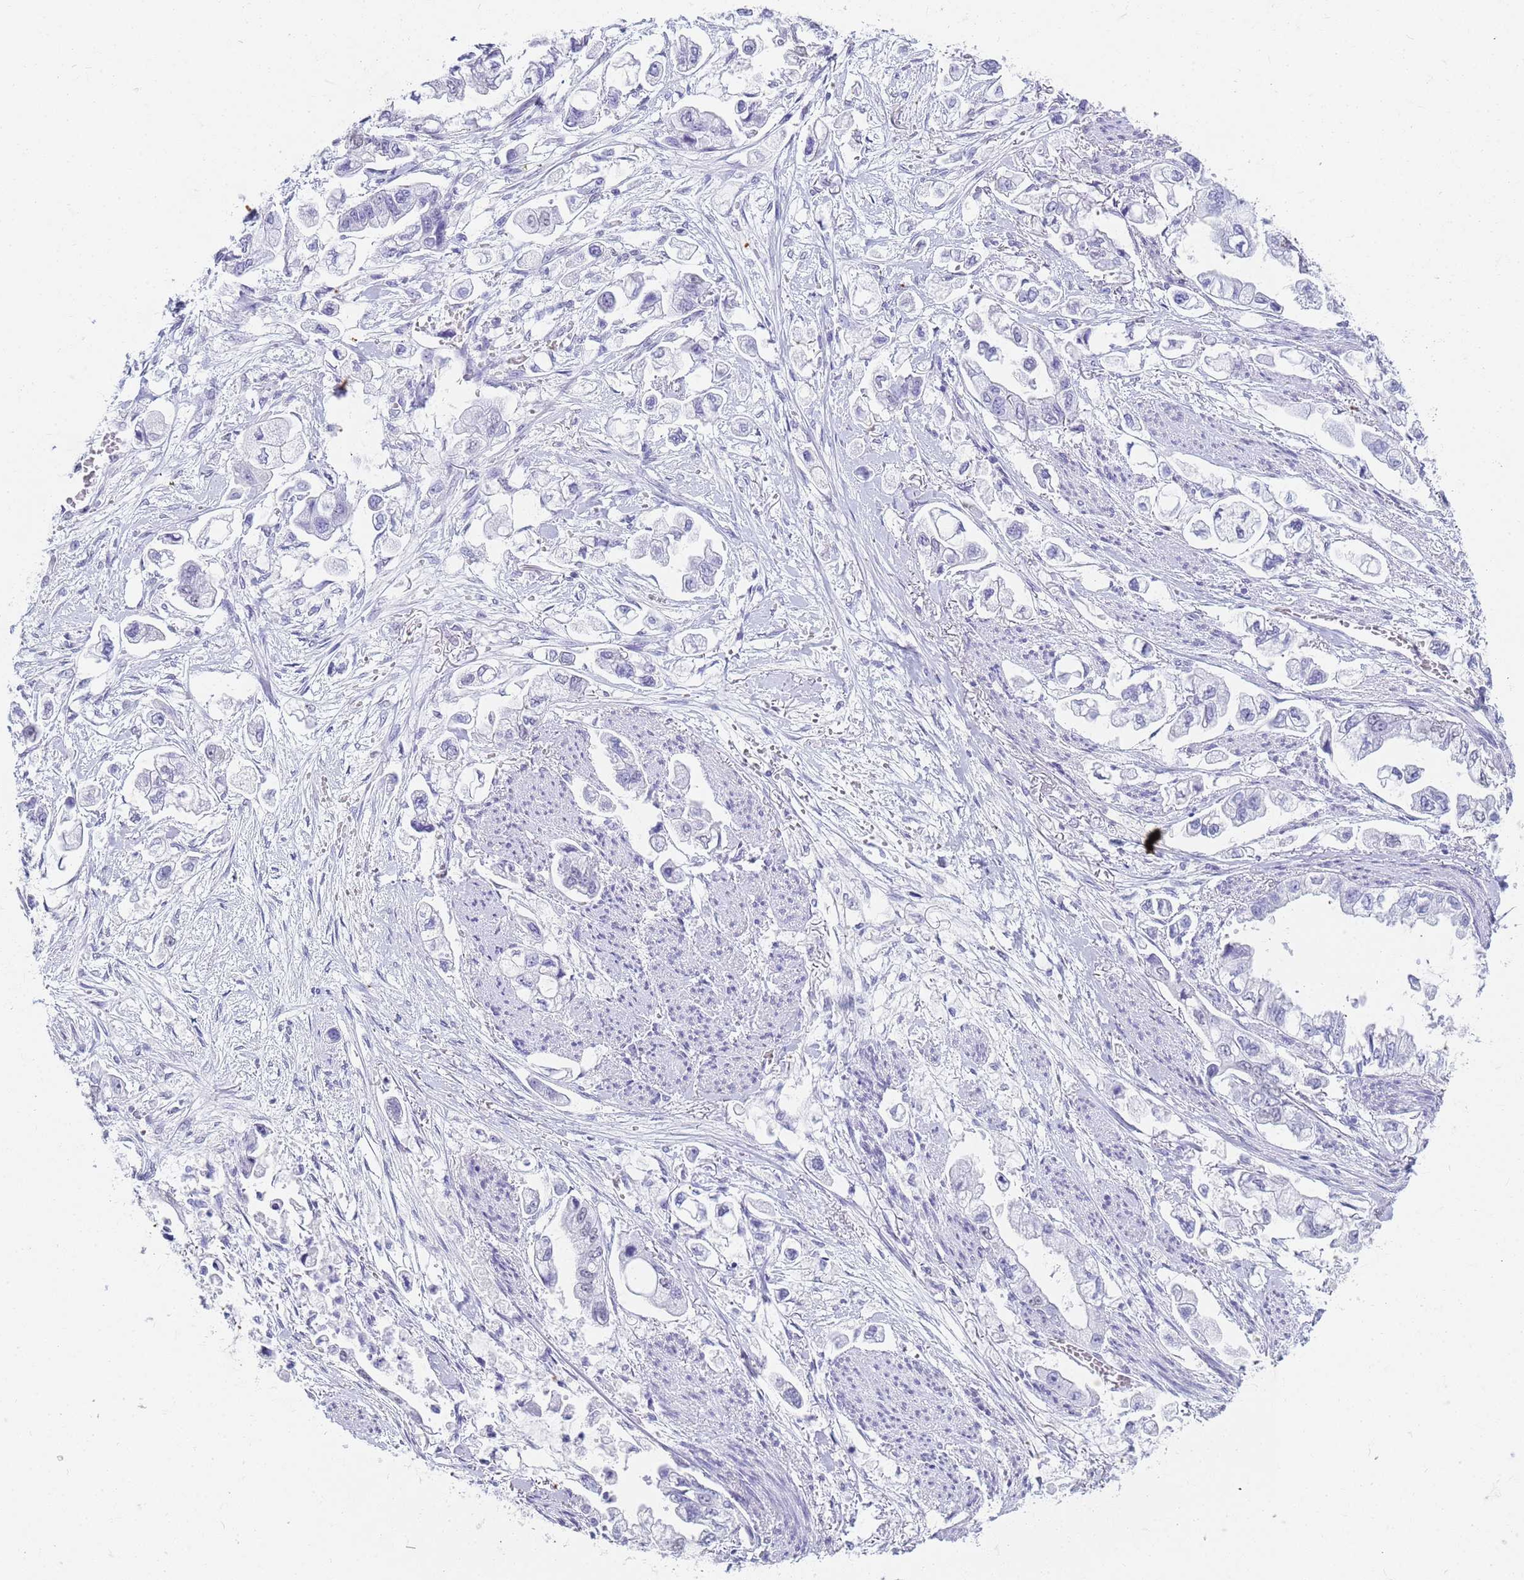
{"staining": {"intensity": "negative", "quantity": "none", "location": "none"}, "tissue": "stomach cancer", "cell_type": "Tumor cells", "image_type": "cancer", "snomed": [{"axis": "morphology", "description": "Adenocarcinoma, NOS"}, {"axis": "topography", "description": "Stomach"}], "caption": "There is no significant staining in tumor cells of stomach cancer.", "gene": "SLC7A9", "patient": {"sex": "male", "age": 62}}